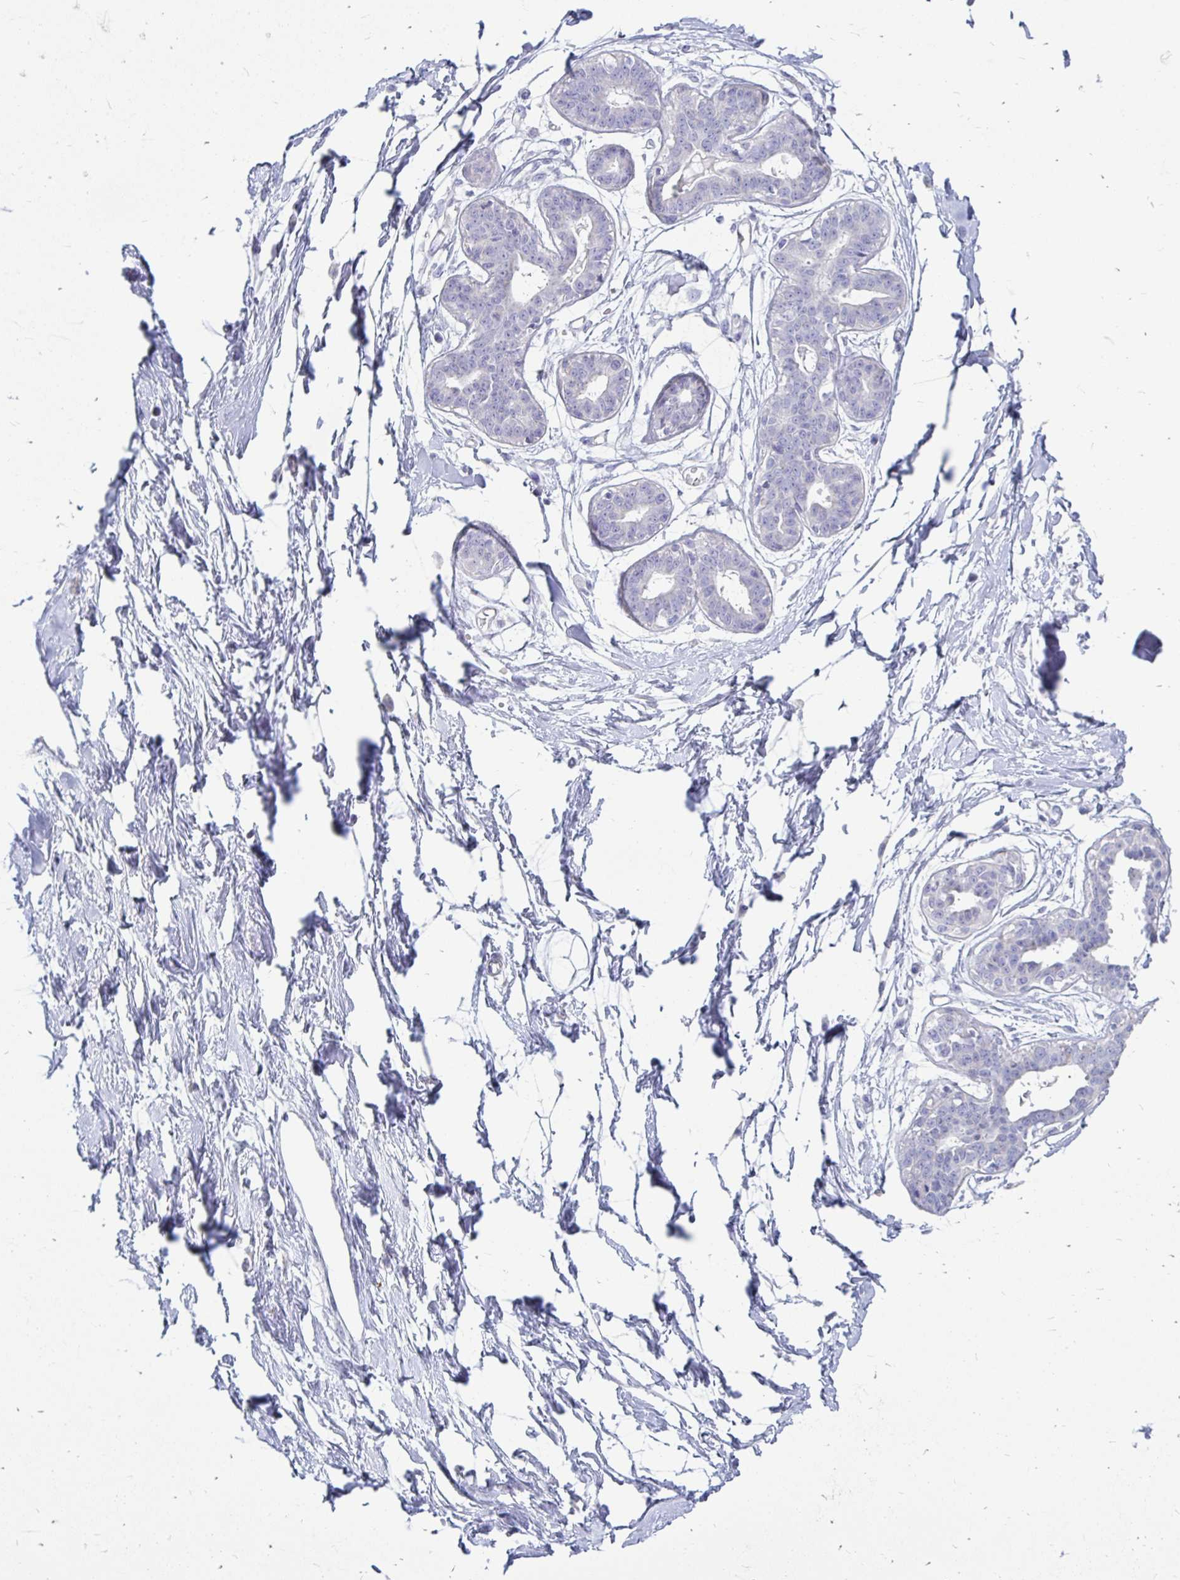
{"staining": {"intensity": "negative", "quantity": "none", "location": "none"}, "tissue": "breast", "cell_type": "Adipocytes", "image_type": "normal", "snomed": [{"axis": "morphology", "description": "Normal tissue, NOS"}, {"axis": "topography", "description": "Breast"}], "caption": "High magnification brightfield microscopy of unremarkable breast stained with DAB (brown) and counterstained with hematoxylin (blue): adipocytes show no significant positivity. (DAB (3,3'-diaminobenzidine) IHC, high magnification).", "gene": "PEG10", "patient": {"sex": "female", "age": 45}}